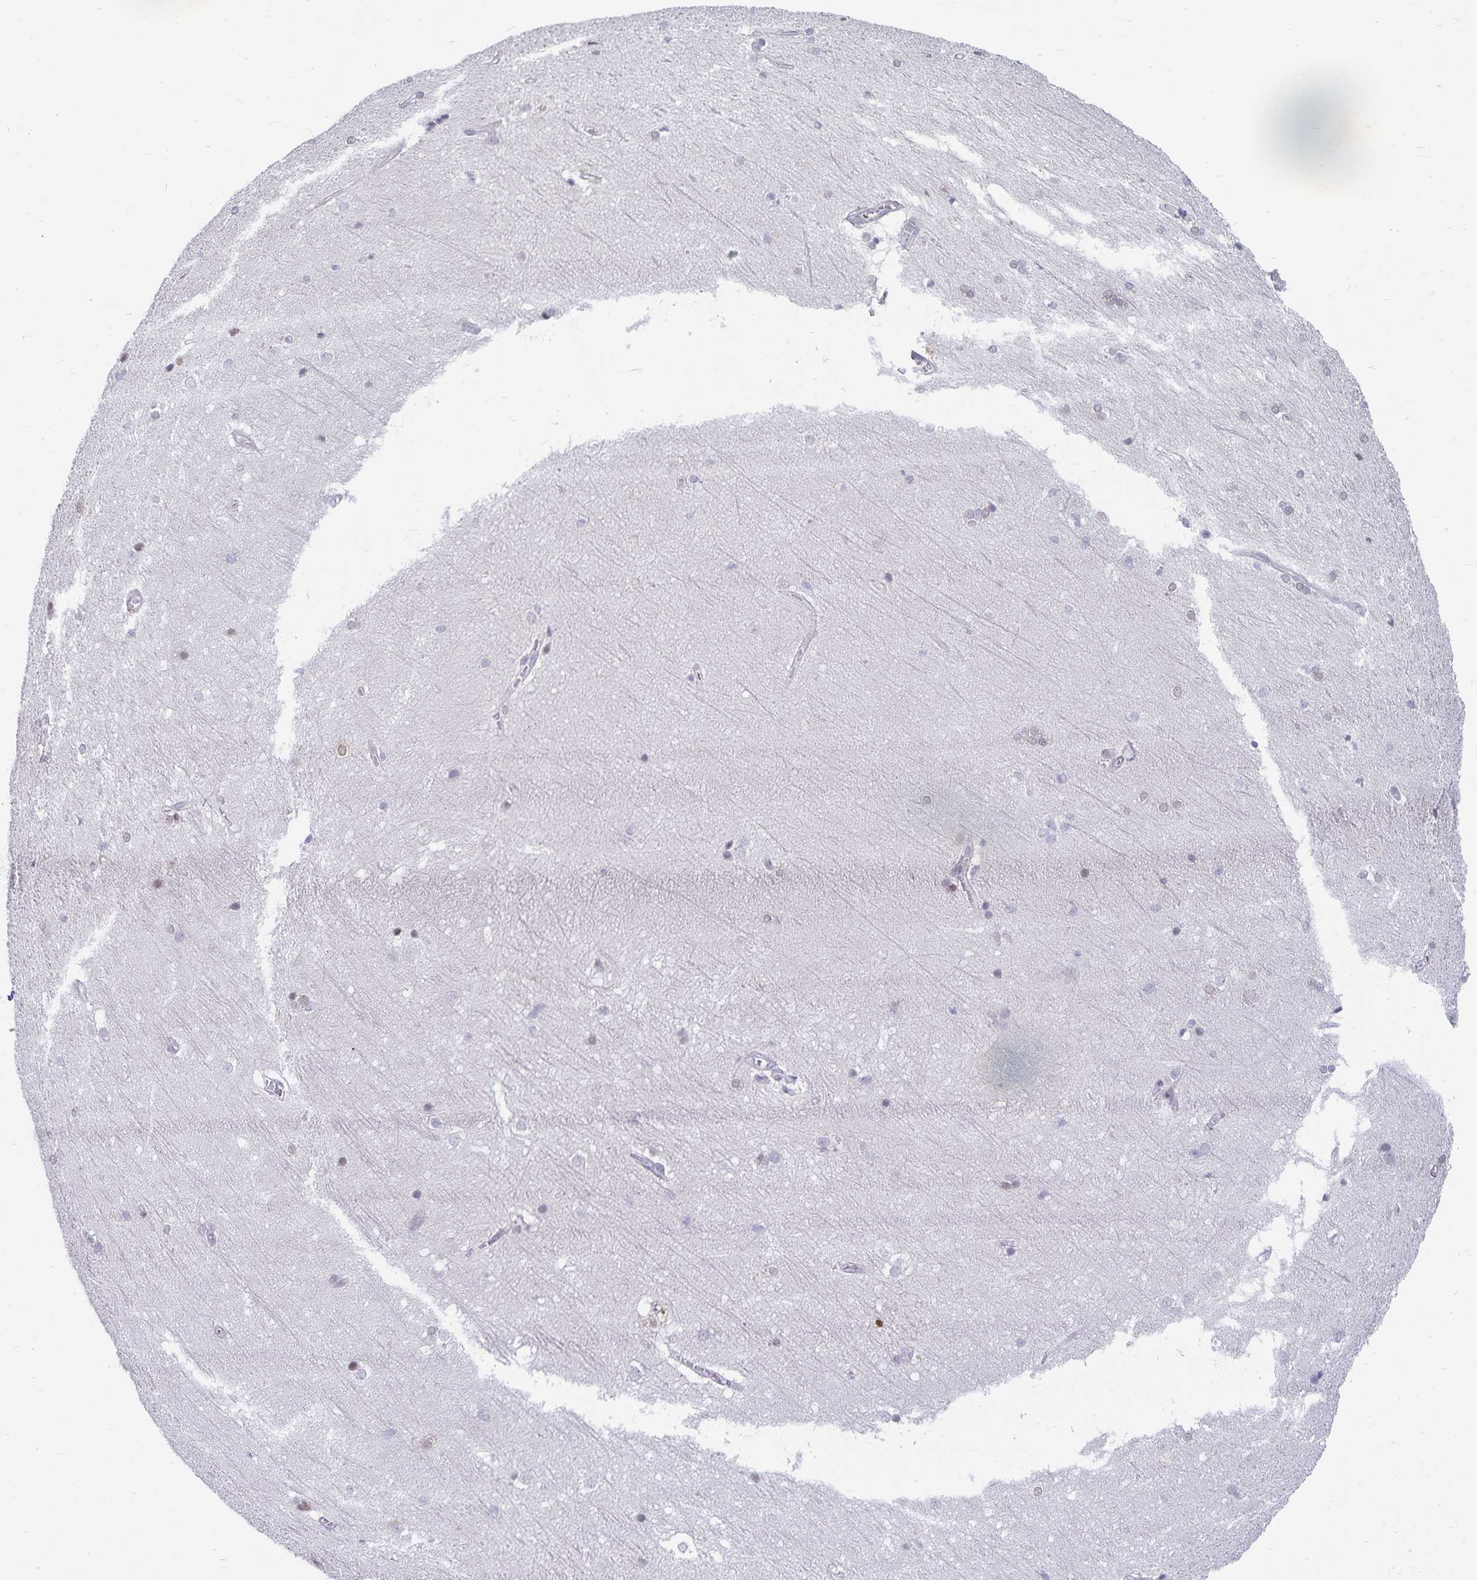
{"staining": {"intensity": "weak", "quantity": "<25%", "location": "nuclear"}, "tissue": "hippocampus", "cell_type": "Glial cells", "image_type": "normal", "snomed": [{"axis": "morphology", "description": "Normal tissue, NOS"}, {"axis": "topography", "description": "Cerebral cortex"}, {"axis": "topography", "description": "Hippocampus"}], "caption": "High magnification brightfield microscopy of normal hippocampus stained with DAB (3,3'-diaminobenzidine) (brown) and counterstained with hematoxylin (blue): glial cells show no significant staining.", "gene": "CDKN2B", "patient": {"sex": "female", "age": 19}}